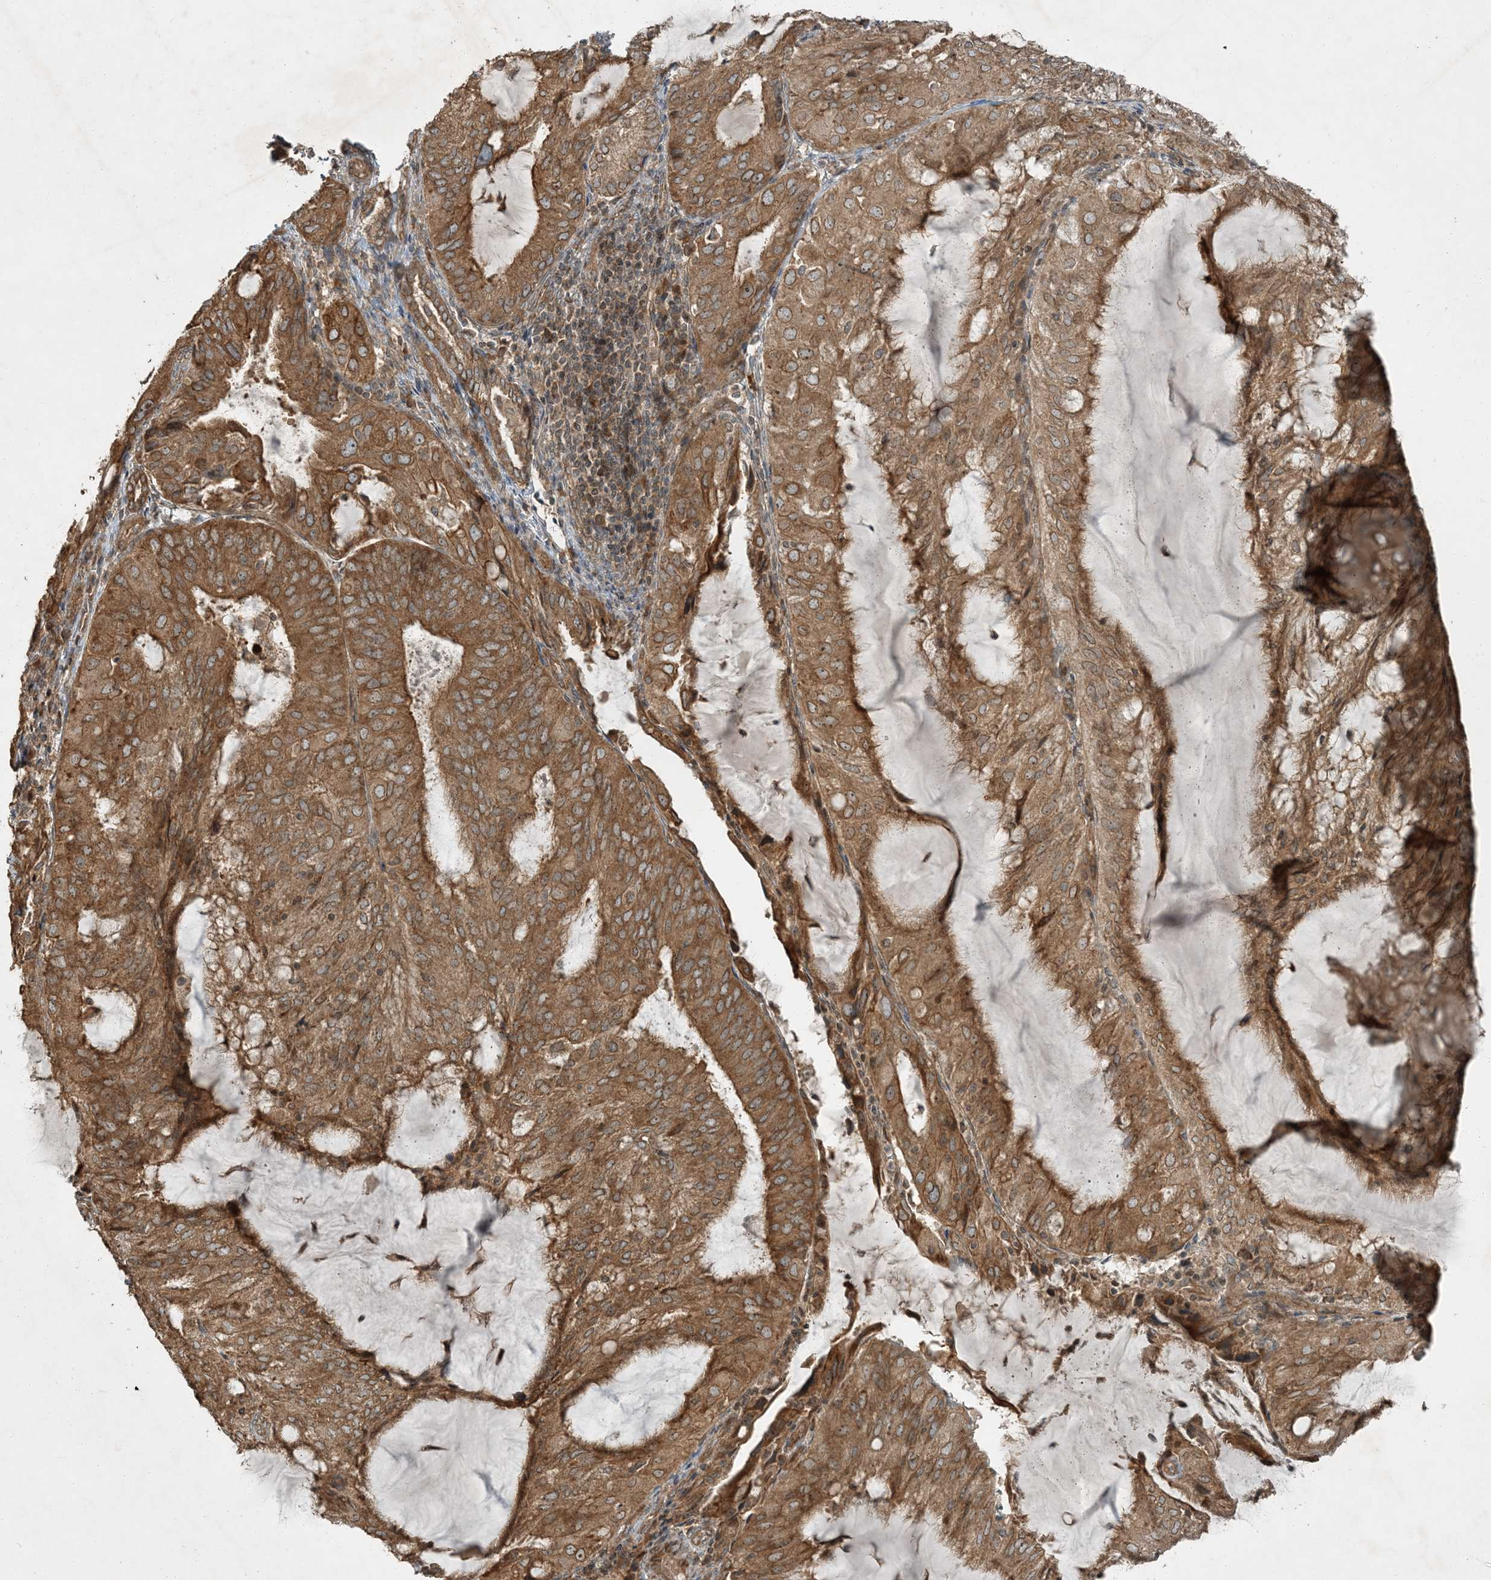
{"staining": {"intensity": "moderate", "quantity": ">75%", "location": "cytoplasmic/membranous"}, "tissue": "endometrial cancer", "cell_type": "Tumor cells", "image_type": "cancer", "snomed": [{"axis": "morphology", "description": "Adenocarcinoma, NOS"}, {"axis": "topography", "description": "Endometrium"}], "caption": "Endometrial cancer (adenocarcinoma) tissue reveals moderate cytoplasmic/membranous expression in approximately >75% of tumor cells, visualized by immunohistochemistry.", "gene": "COMMD8", "patient": {"sex": "female", "age": 81}}